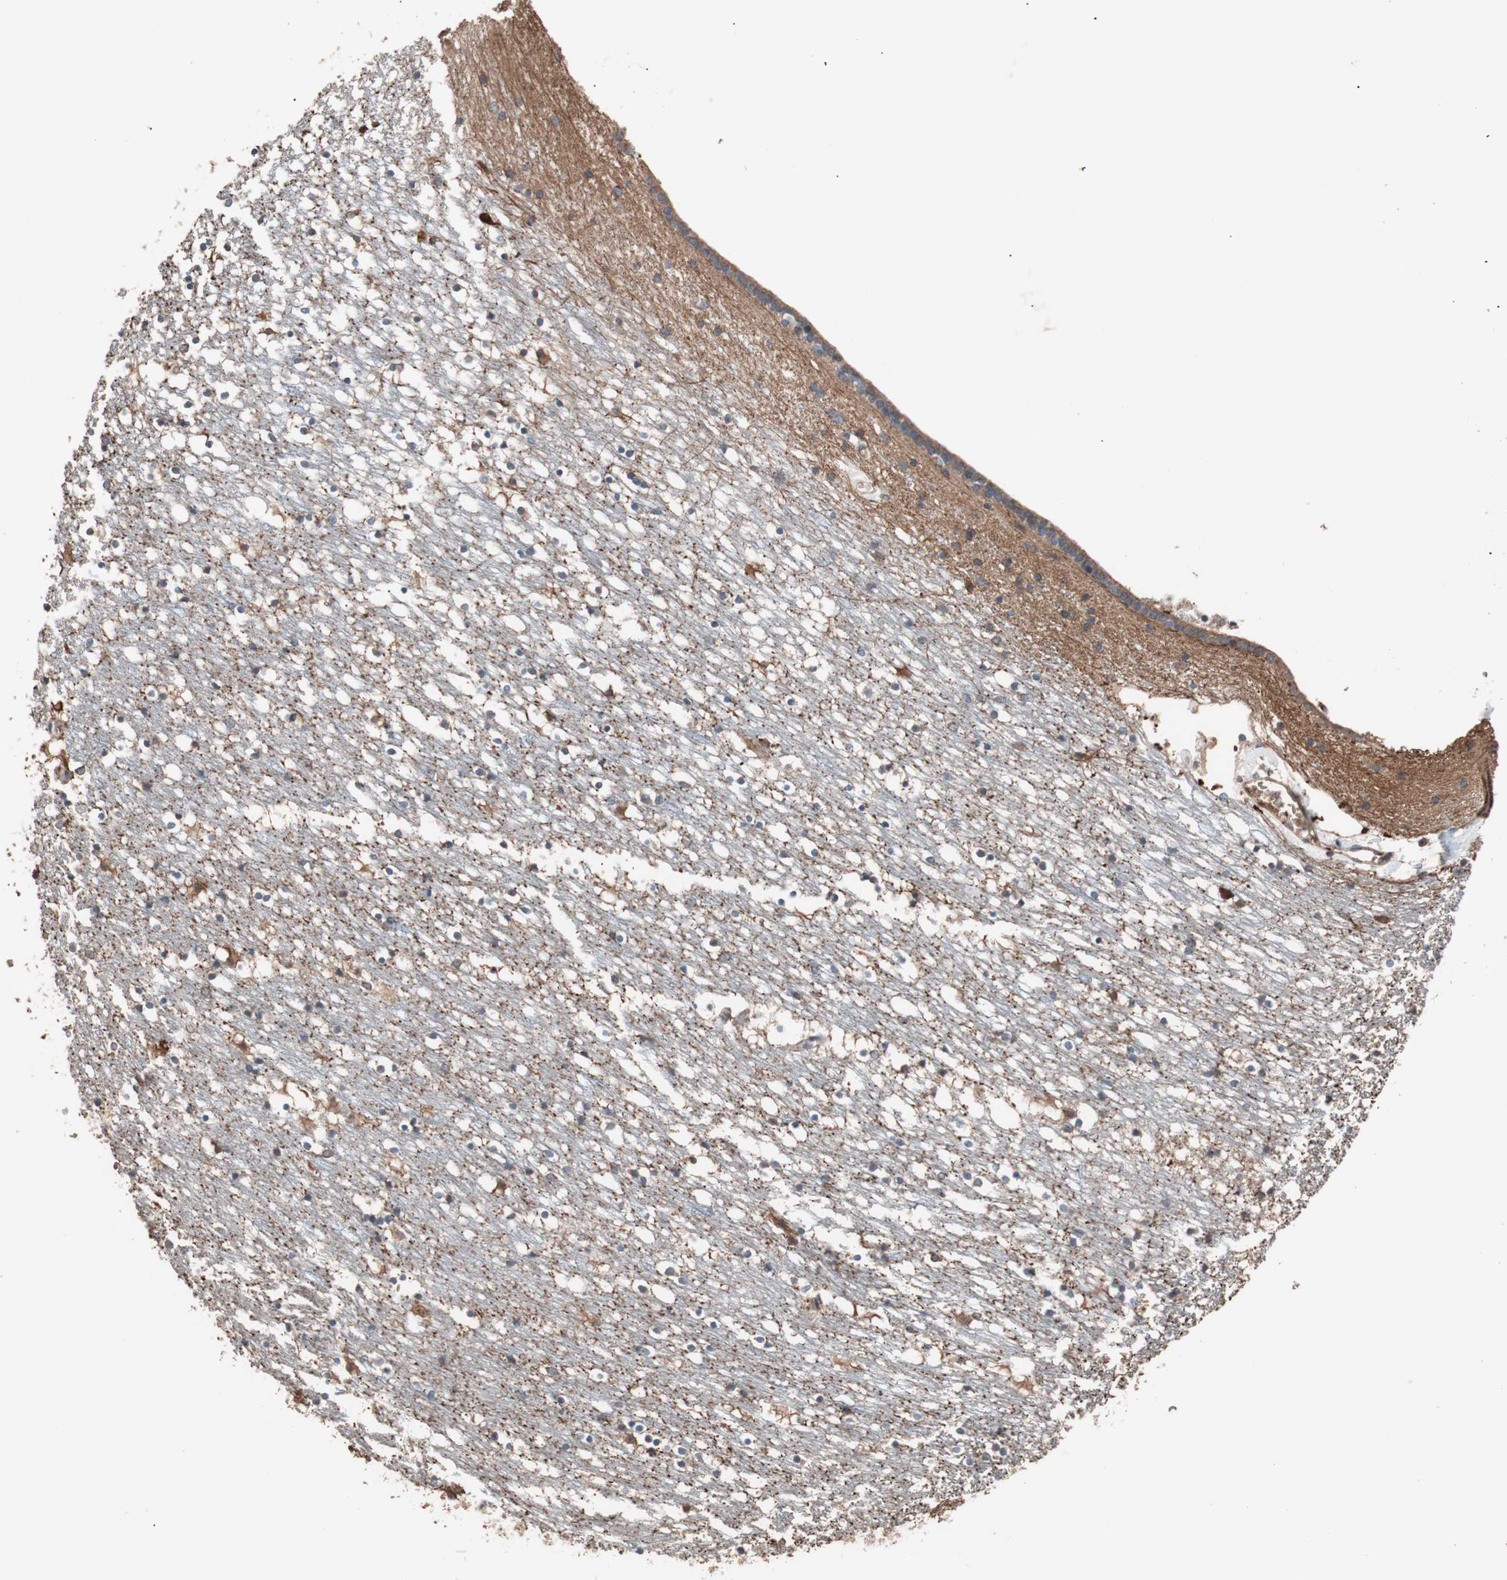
{"staining": {"intensity": "moderate", "quantity": ">75%", "location": "cytoplasmic/membranous"}, "tissue": "caudate", "cell_type": "Glial cells", "image_type": "normal", "snomed": [{"axis": "morphology", "description": "Normal tissue, NOS"}, {"axis": "topography", "description": "Lateral ventricle wall"}], "caption": "The micrograph shows immunohistochemical staining of normal caudate. There is moderate cytoplasmic/membranous staining is appreciated in approximately >75% of glial cells. Using DAB (3,3'-diaminobenzidine) (brown) and hematoxylin (blue) stains, captured at high magnification using brightfield microscopy.", "gene": "GLYCTK", "patient": {"sex": "male", "age": 45}}